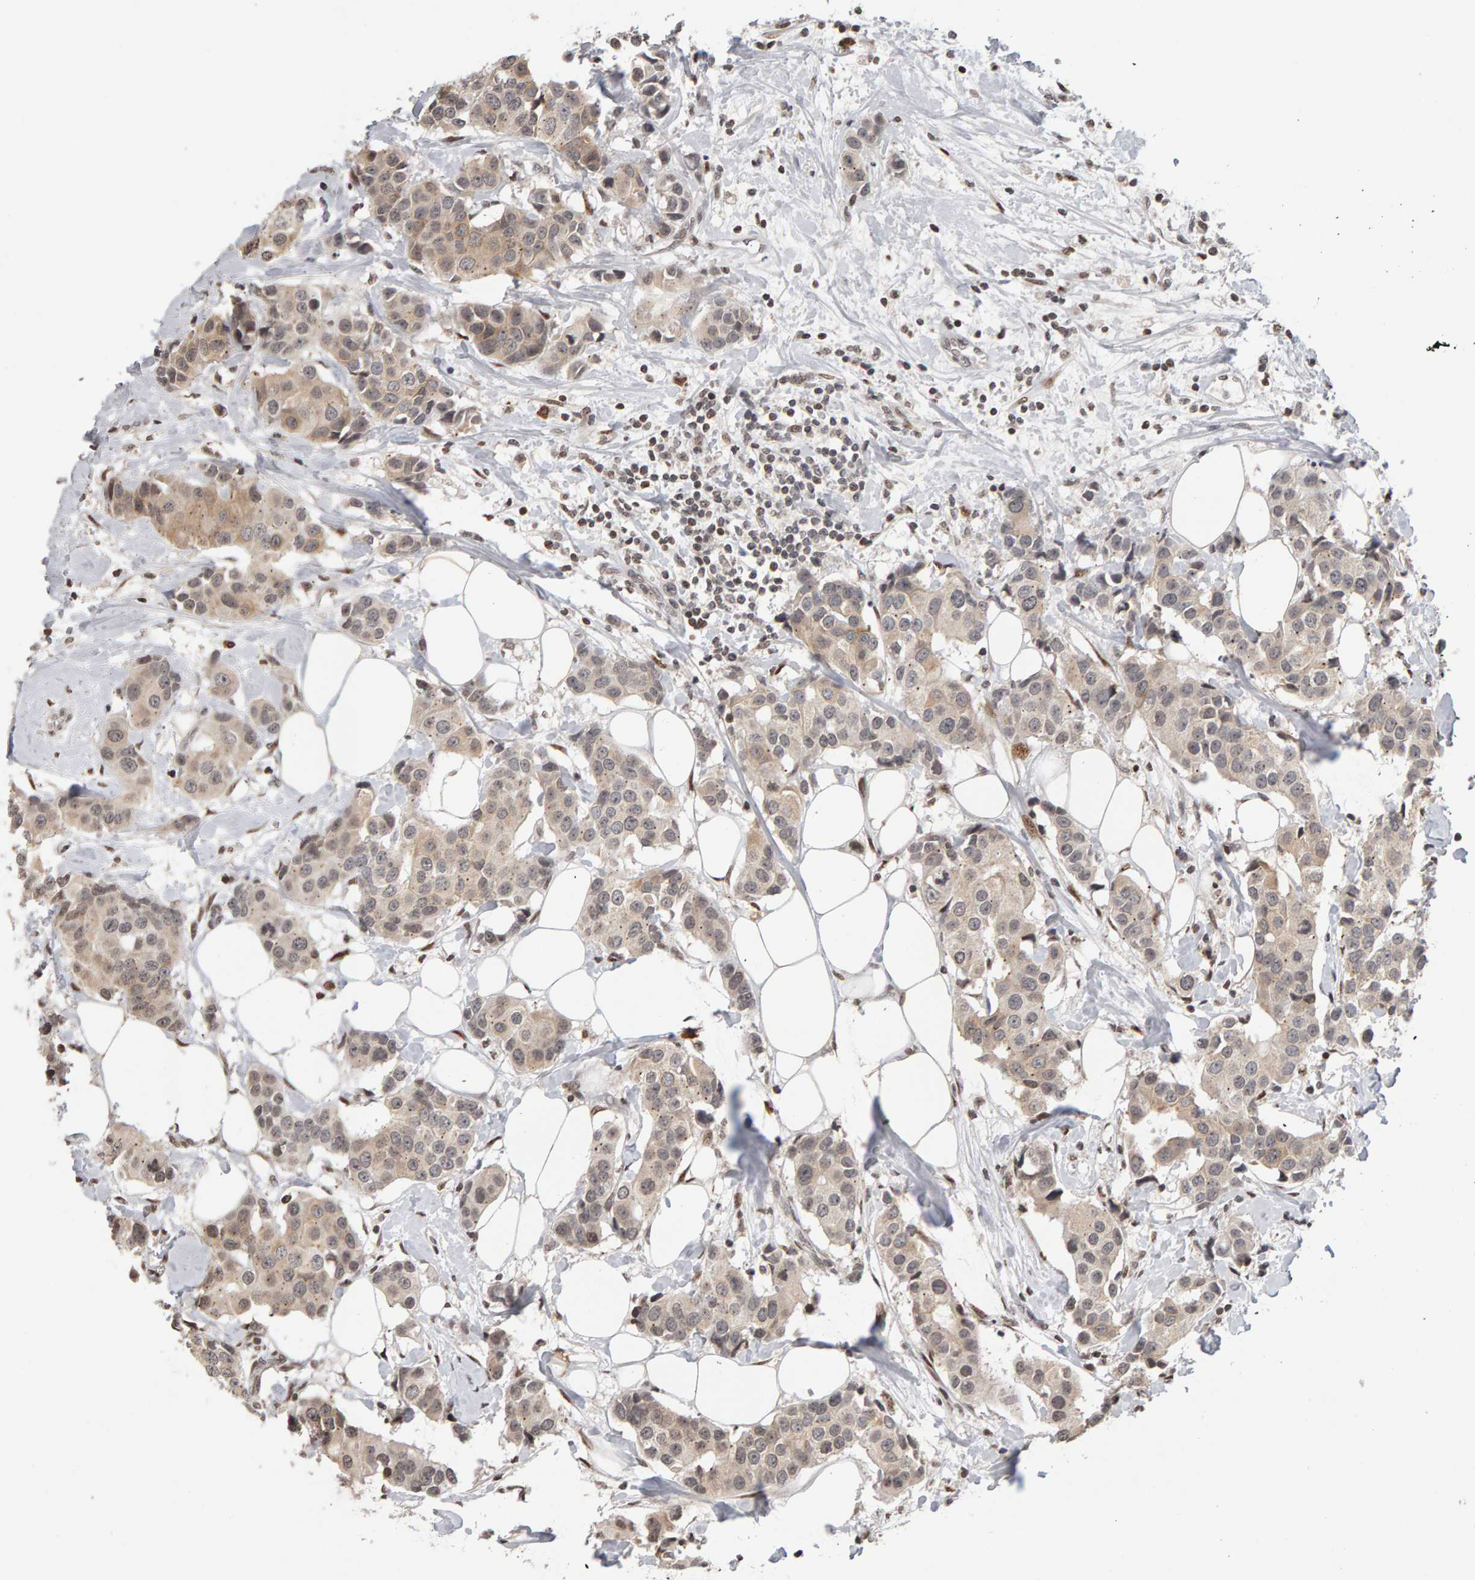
{"staining": {"intensity": "weak", "quantity": ">75%", "location": "cytoplasmic/membranous"}, "tissue": "breast cancer", "cell_type": "Tumor cells", "image_type": "cancer", "snomed": [{"axis": "morphology", "description": "Normal tissue, NOS"}, {"axis": "morphology", "description": "Duct carcinoma"}, {"axis": "topography", "description": "Breast"}], "caption": "Protein expression by immunohistochemistry displays weak cytoplasmic/membranous staining in approximately >75% of tumor cells in breast cancer.", "gene": "TRAM1", "patient": {"sex": "female", "age": 39}}